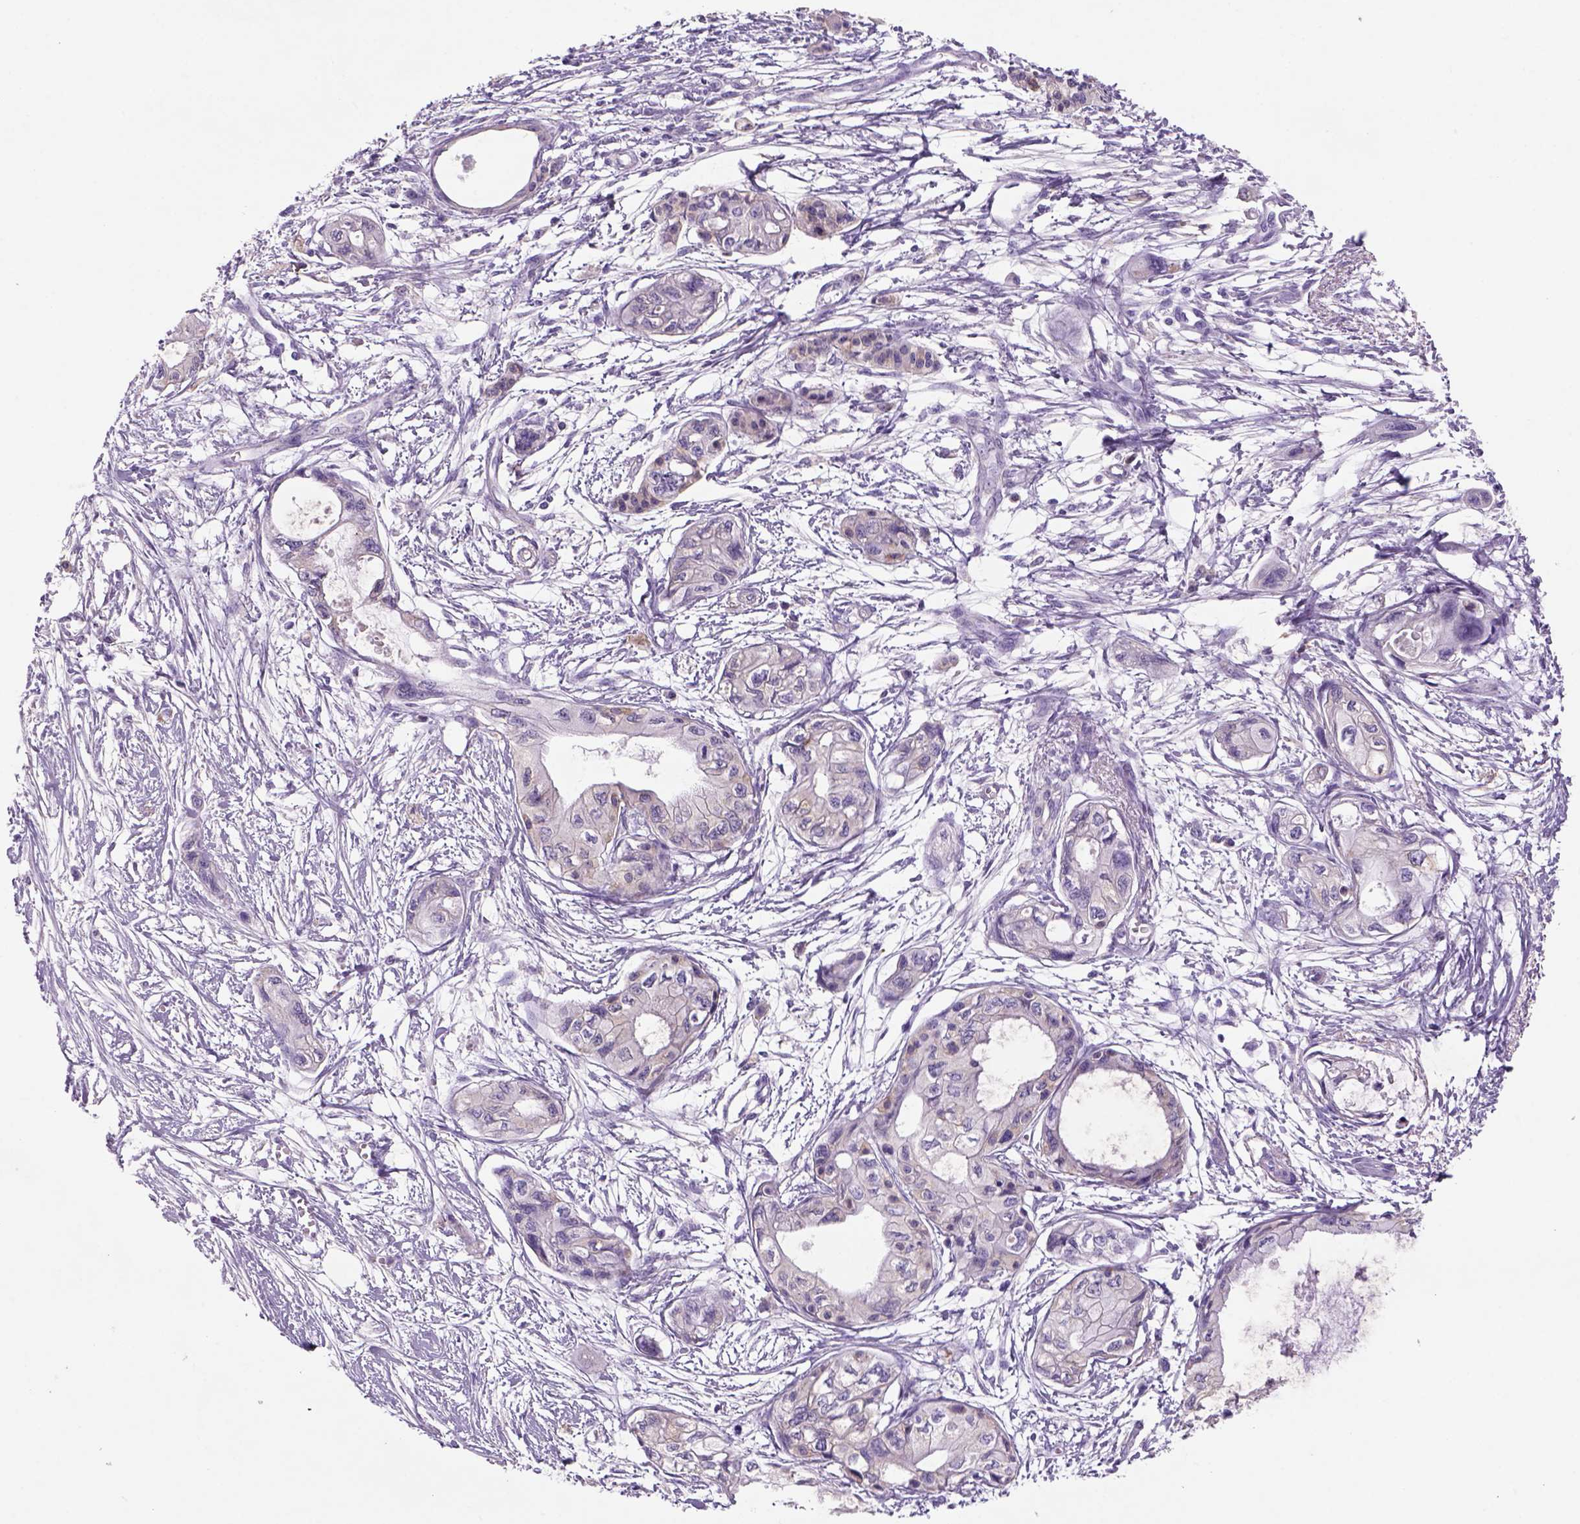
{"staining": {"intensity": "negative", "quantity": "none", "location": "none"}, "tissue": "pancreatic cancer", "cell_type": "Tumor cells", "image_type": "cancer", "snomed": [{"axis": "morphology", "description": "Adenocarcinoma, NOS"}, {"axis": "topography", "description": "Pancreas"}], "caption": "The immunohistochemistry (IHC) histopathology image has no significant positivity in tumor cells of adenocarcinoma (pancreatic) tissue.", "gene": "NAALAD2", "patient": {"sex": "female", "age": 76}}